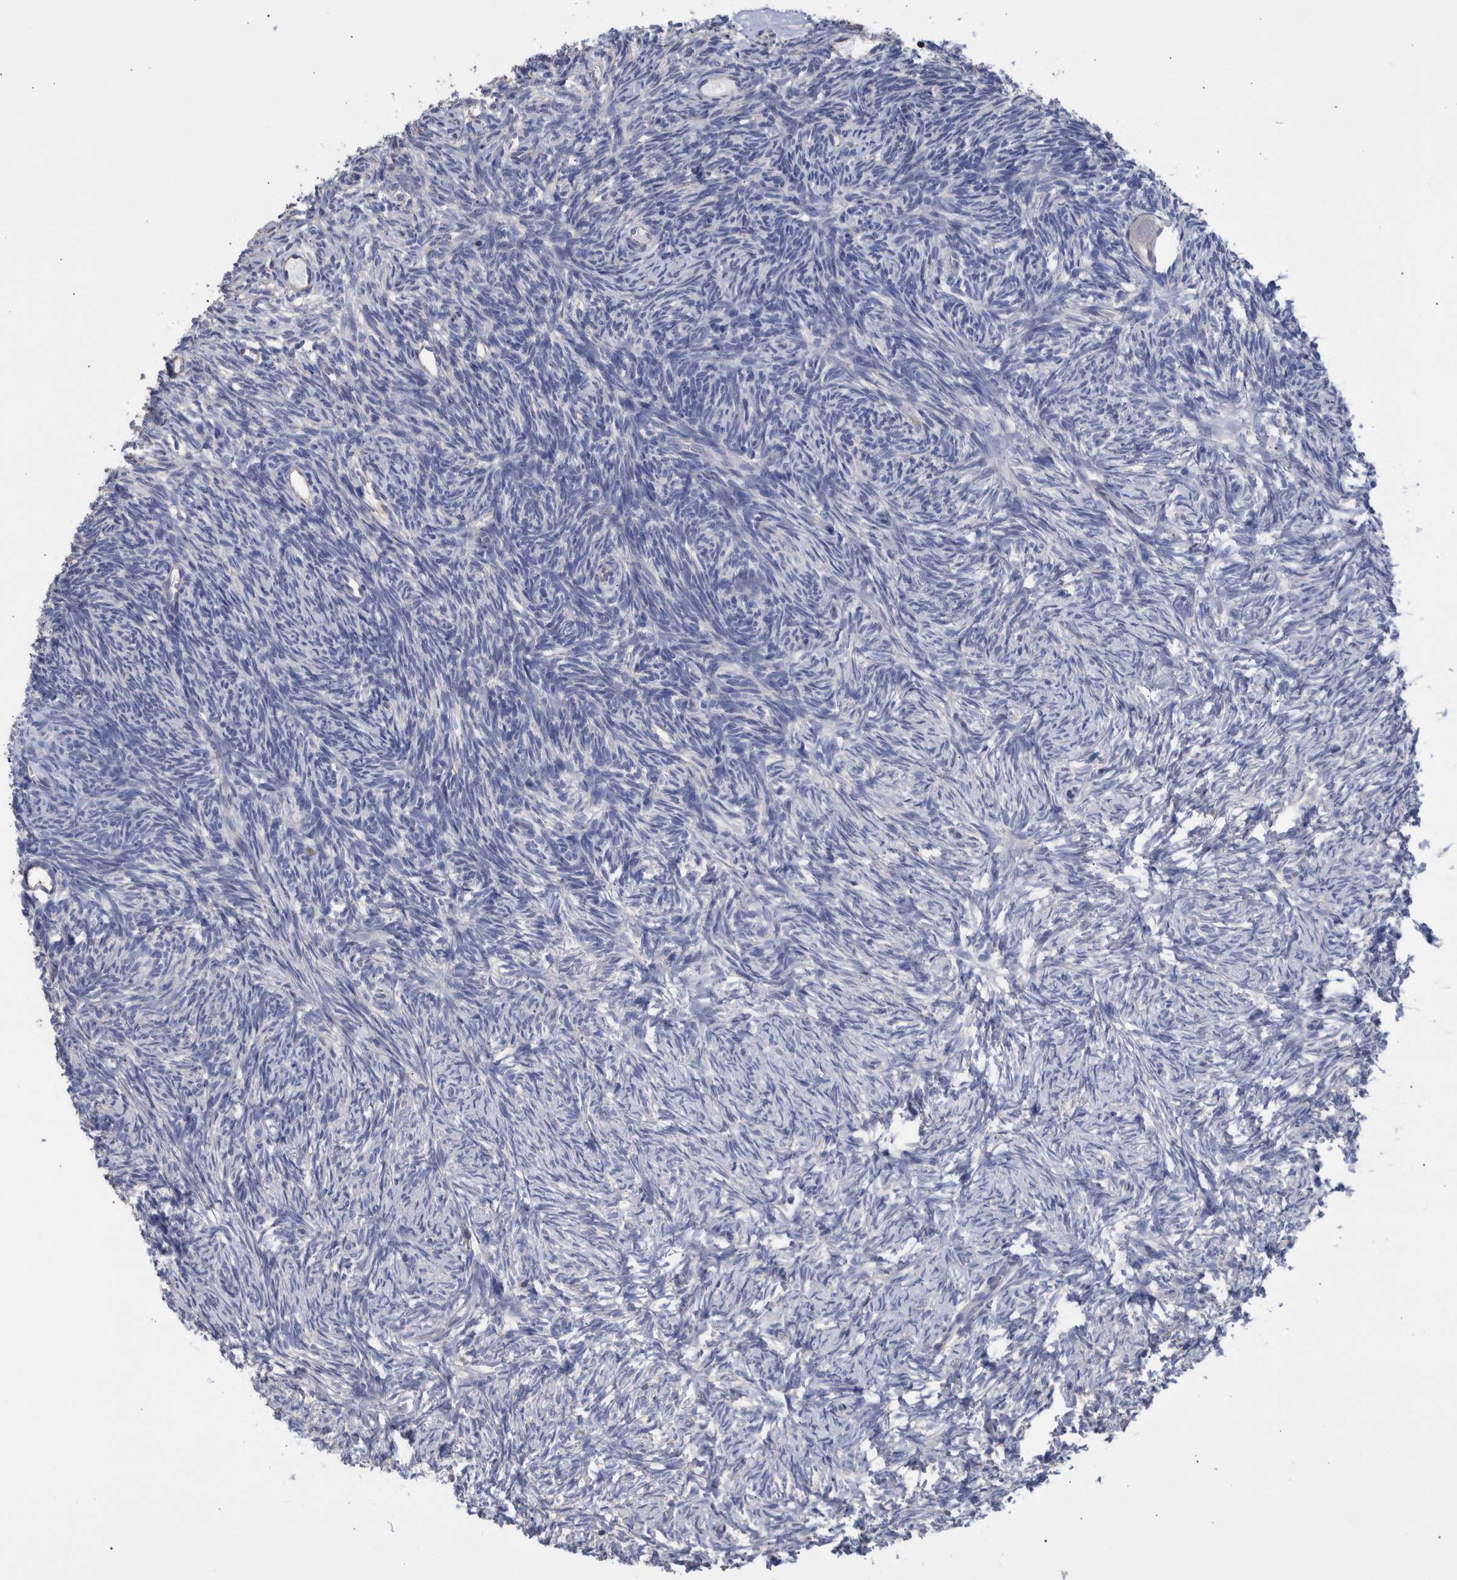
{"staining": {"intensity": "negative", "quantity": "none", "location": "none"}, "tissue": "ovary", "cell_type": "Follicle cells", "image_type": "normal", "snomed": [{"axis": "morphology", "description": "Normal tissue, NOS"}, {"axis": "topography", "description": "Ovary"}], "caption": "Histopathology image shows no significant protein positivity in follicle cells of benign ovary.", "gene": "PPP3CC", "patient": {"sex": "female", "age": 34}}